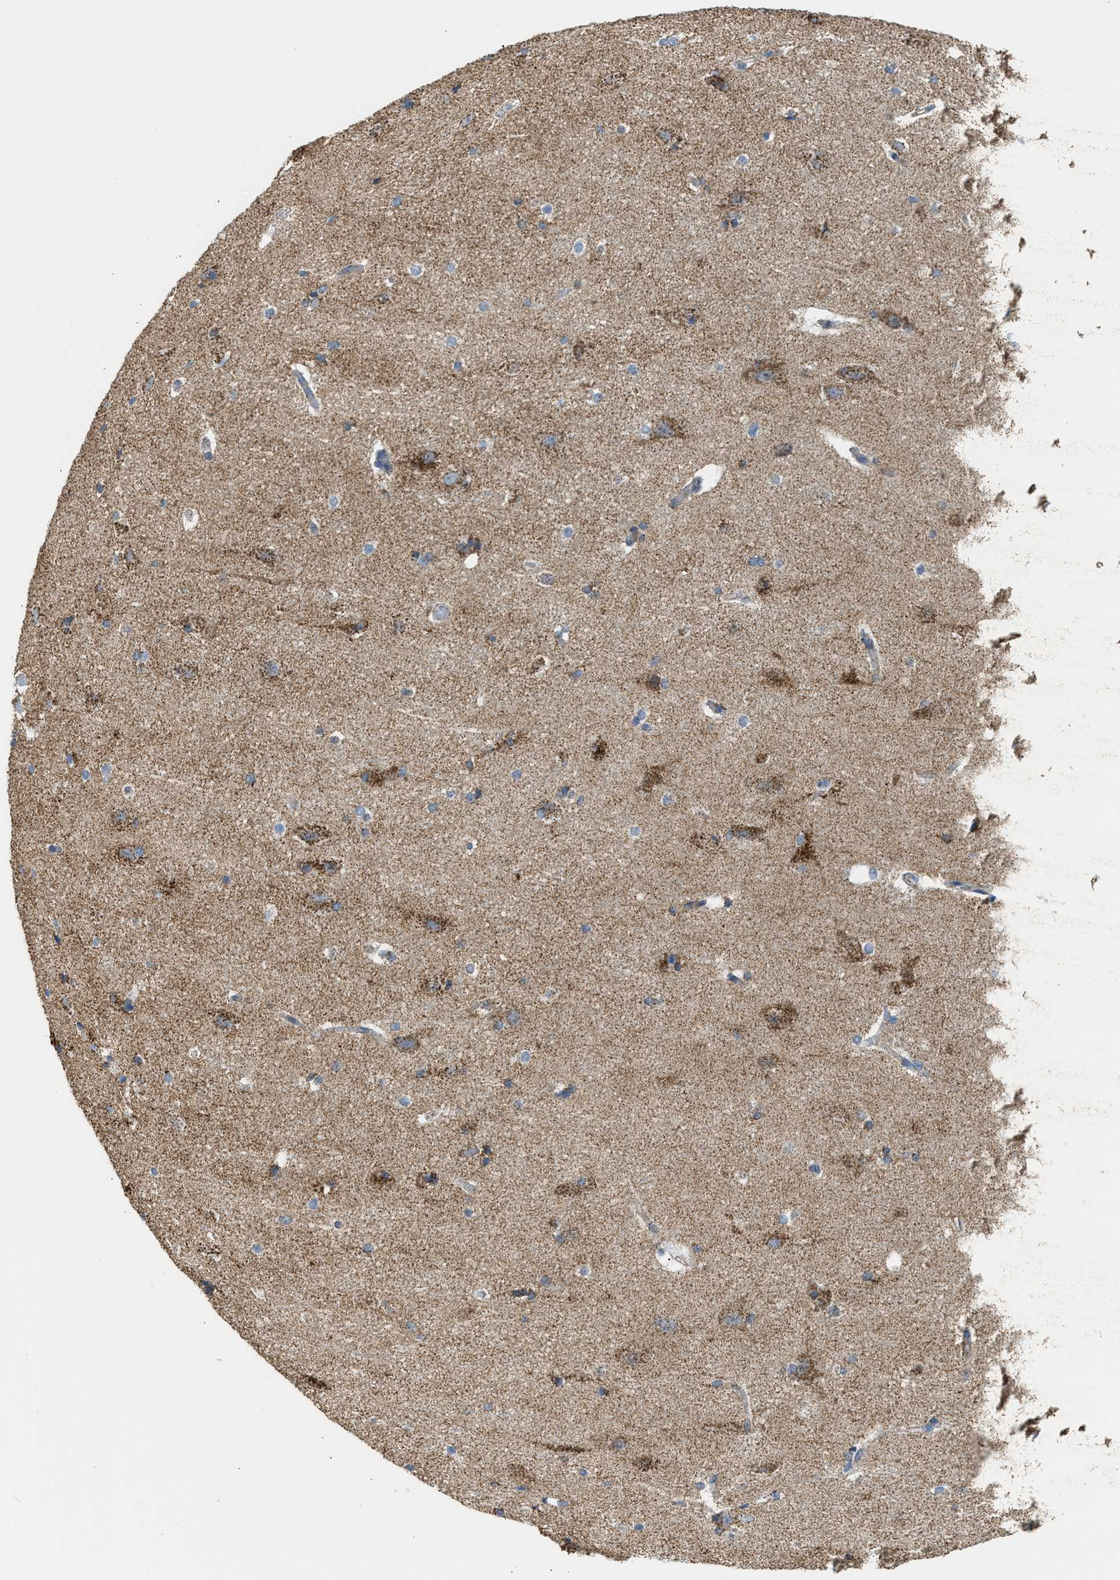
{"staining": {"intensity": "weak", "quantity": ">75%", "location": "cytoplasmic/membranous"}, "tissue": "cerebral cortex", "cell_type": "Endothelial cells", "image_type": "normal", "snomed": [{"axis": "morphology", "description": "Normal tissue, NOS"}, {"axis": "topography", "description": "Cerebral cortex"}, {"axis": "topography", "description": "Hippocampus"}], "caption": "Human cerebral cortex stained for a protein (brown) displays weak cytoplasmic/membranous positive staining in about >75% of endothelial cells.", "gene": "GOT2", "patient": {"sex": "female", "age": 19}}